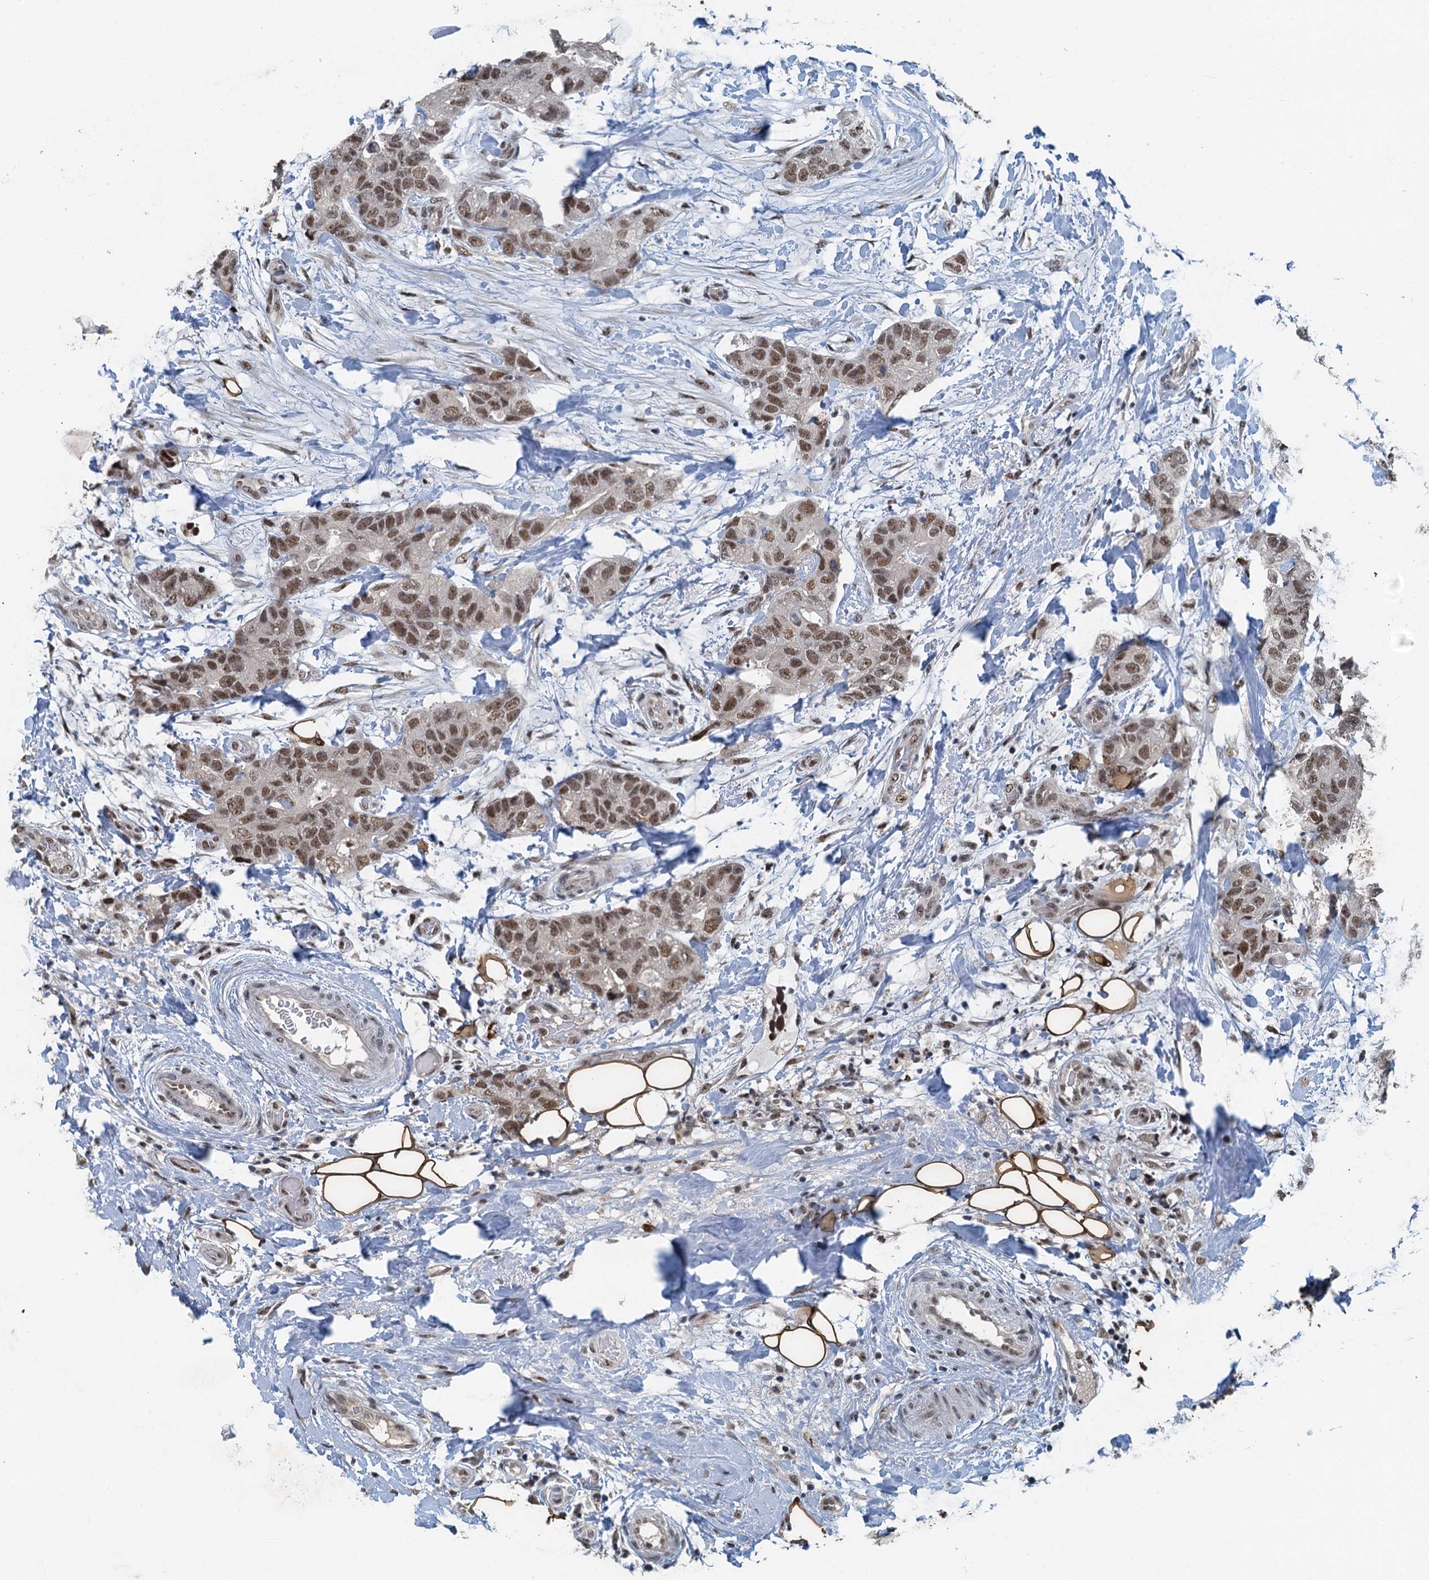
{"staining": {"intensity": "moderate", "quantity": ">75%", "location": "nuclear"}, "tissue": "breast cancer", "cell_type": "Tumor cells", "image_type": "cancer", "snomed": [{"axis": "morphology", "description": "Duct carcinoma"}, {"axis": "topography", "description": "Breast"}], "caption": "IHC (DAB (3,3'-diaminobenzidine)) staining of breast cancer demonstrates moderate nuclear protein expression in approximately >75% of tumor cells. The staining was performed using DAB (3,3'-diaminobenzidine), with brown indicating positive protein expression. Nuclei are stained blue with hematoxylin.", "gene": "MTA3", "patient": {"sex": "female", "age": 62}}